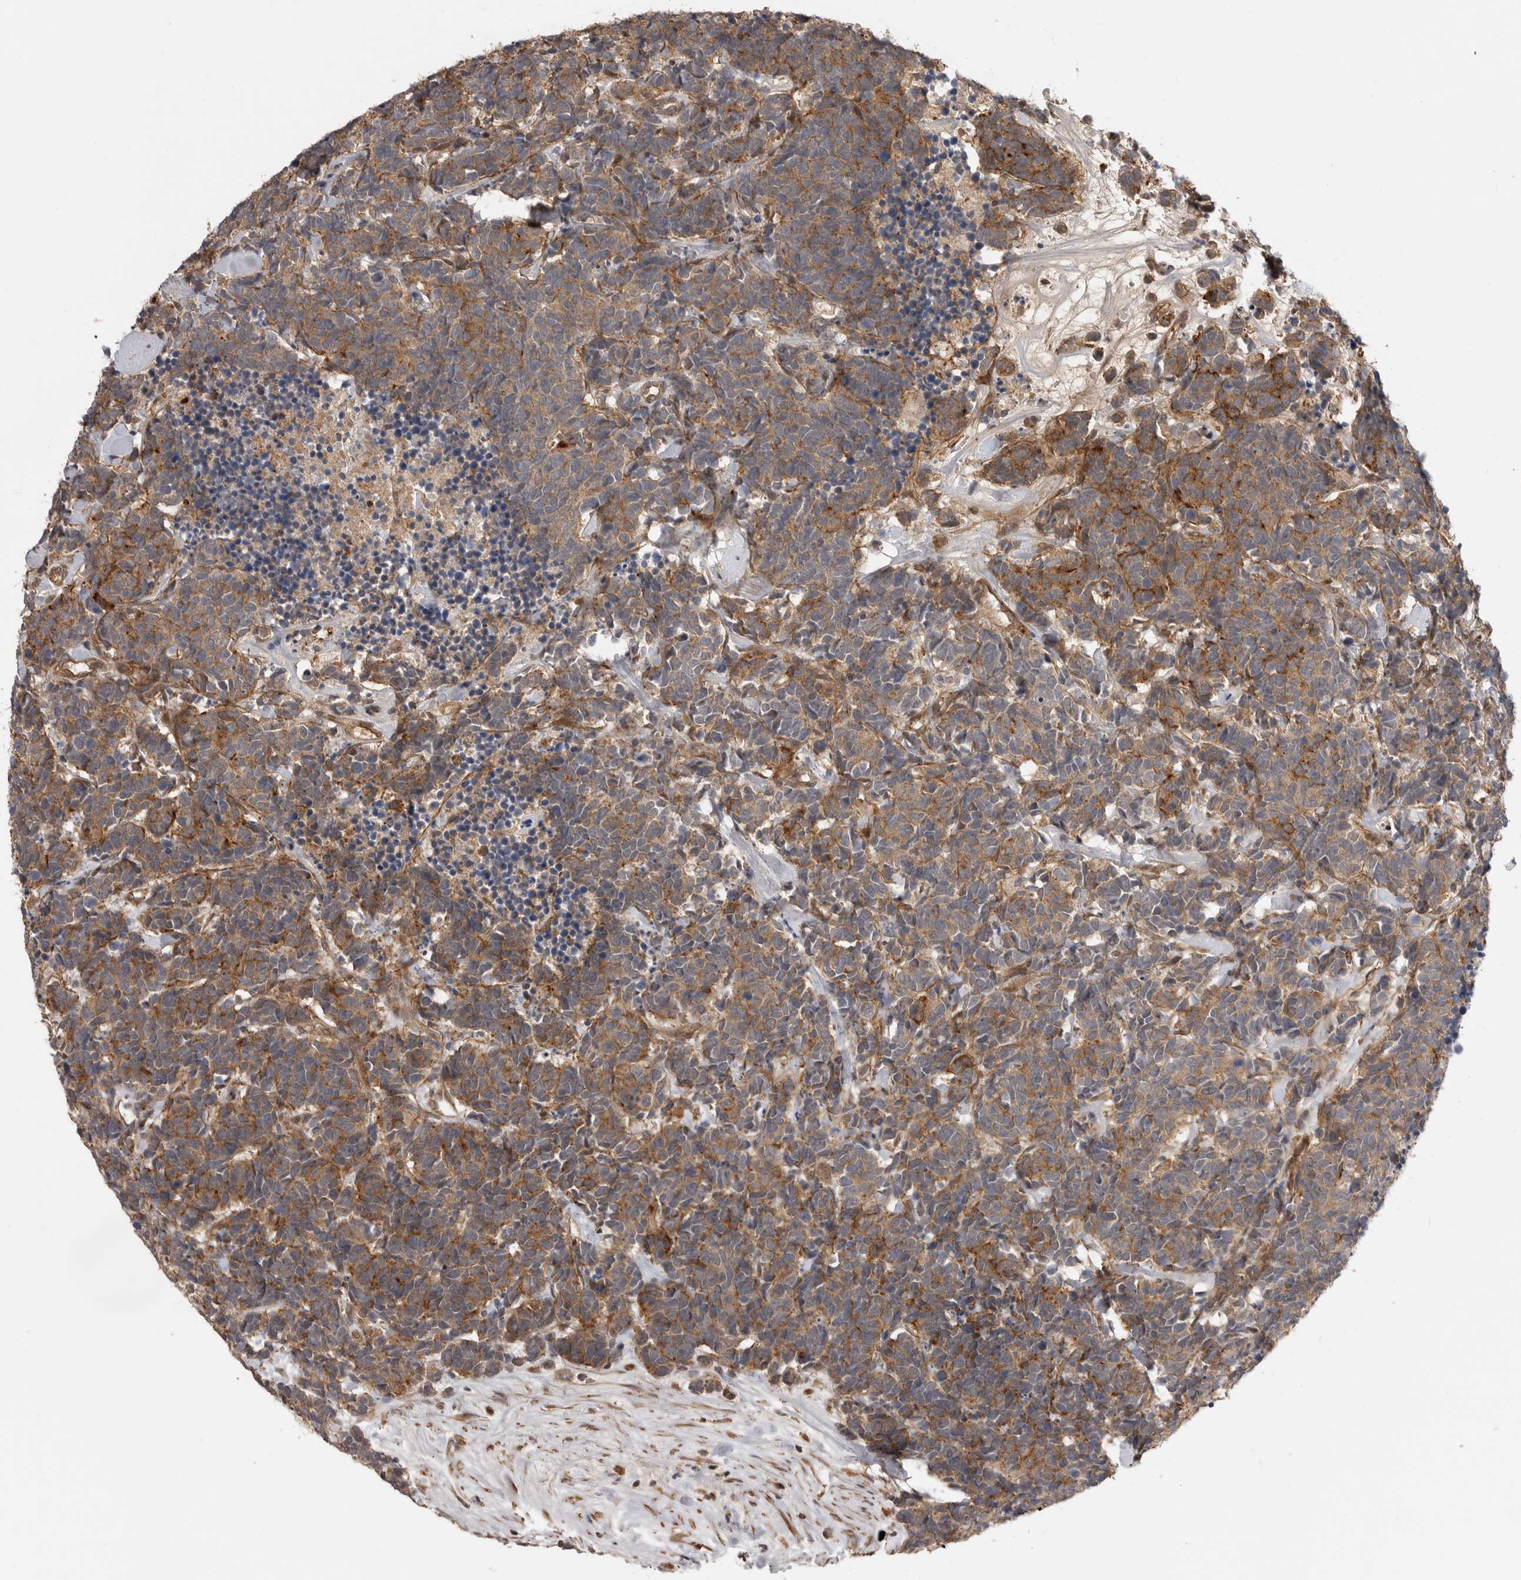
{"staining": {"intensity": "strong", "quantity": ">75%", "location": "cytoplasmic/membranous"}, "tissue": "carcinoid", "cell_type": "Tumor cells", "image_type": "cancer", "snomed": [{"axis": "morphology", "description": "Carcinoma, NOS"}, {"axis": "morphology", "description": "Carcinoid, malignant, NOS"}, {"axis": "topography", "description": "Urinary bladder"}], "caption": "IHC (DAB) staining of carcinoid reveals strong cytoplasmic/membranous protein expression in approximately >75% of tumor cells. (DAB (3,3'-diaminobenzidine) IHC with brightfield microscopy, high magnification).", "gene": "TRIM56", "patient": {"sex": "male", "age": 57}}